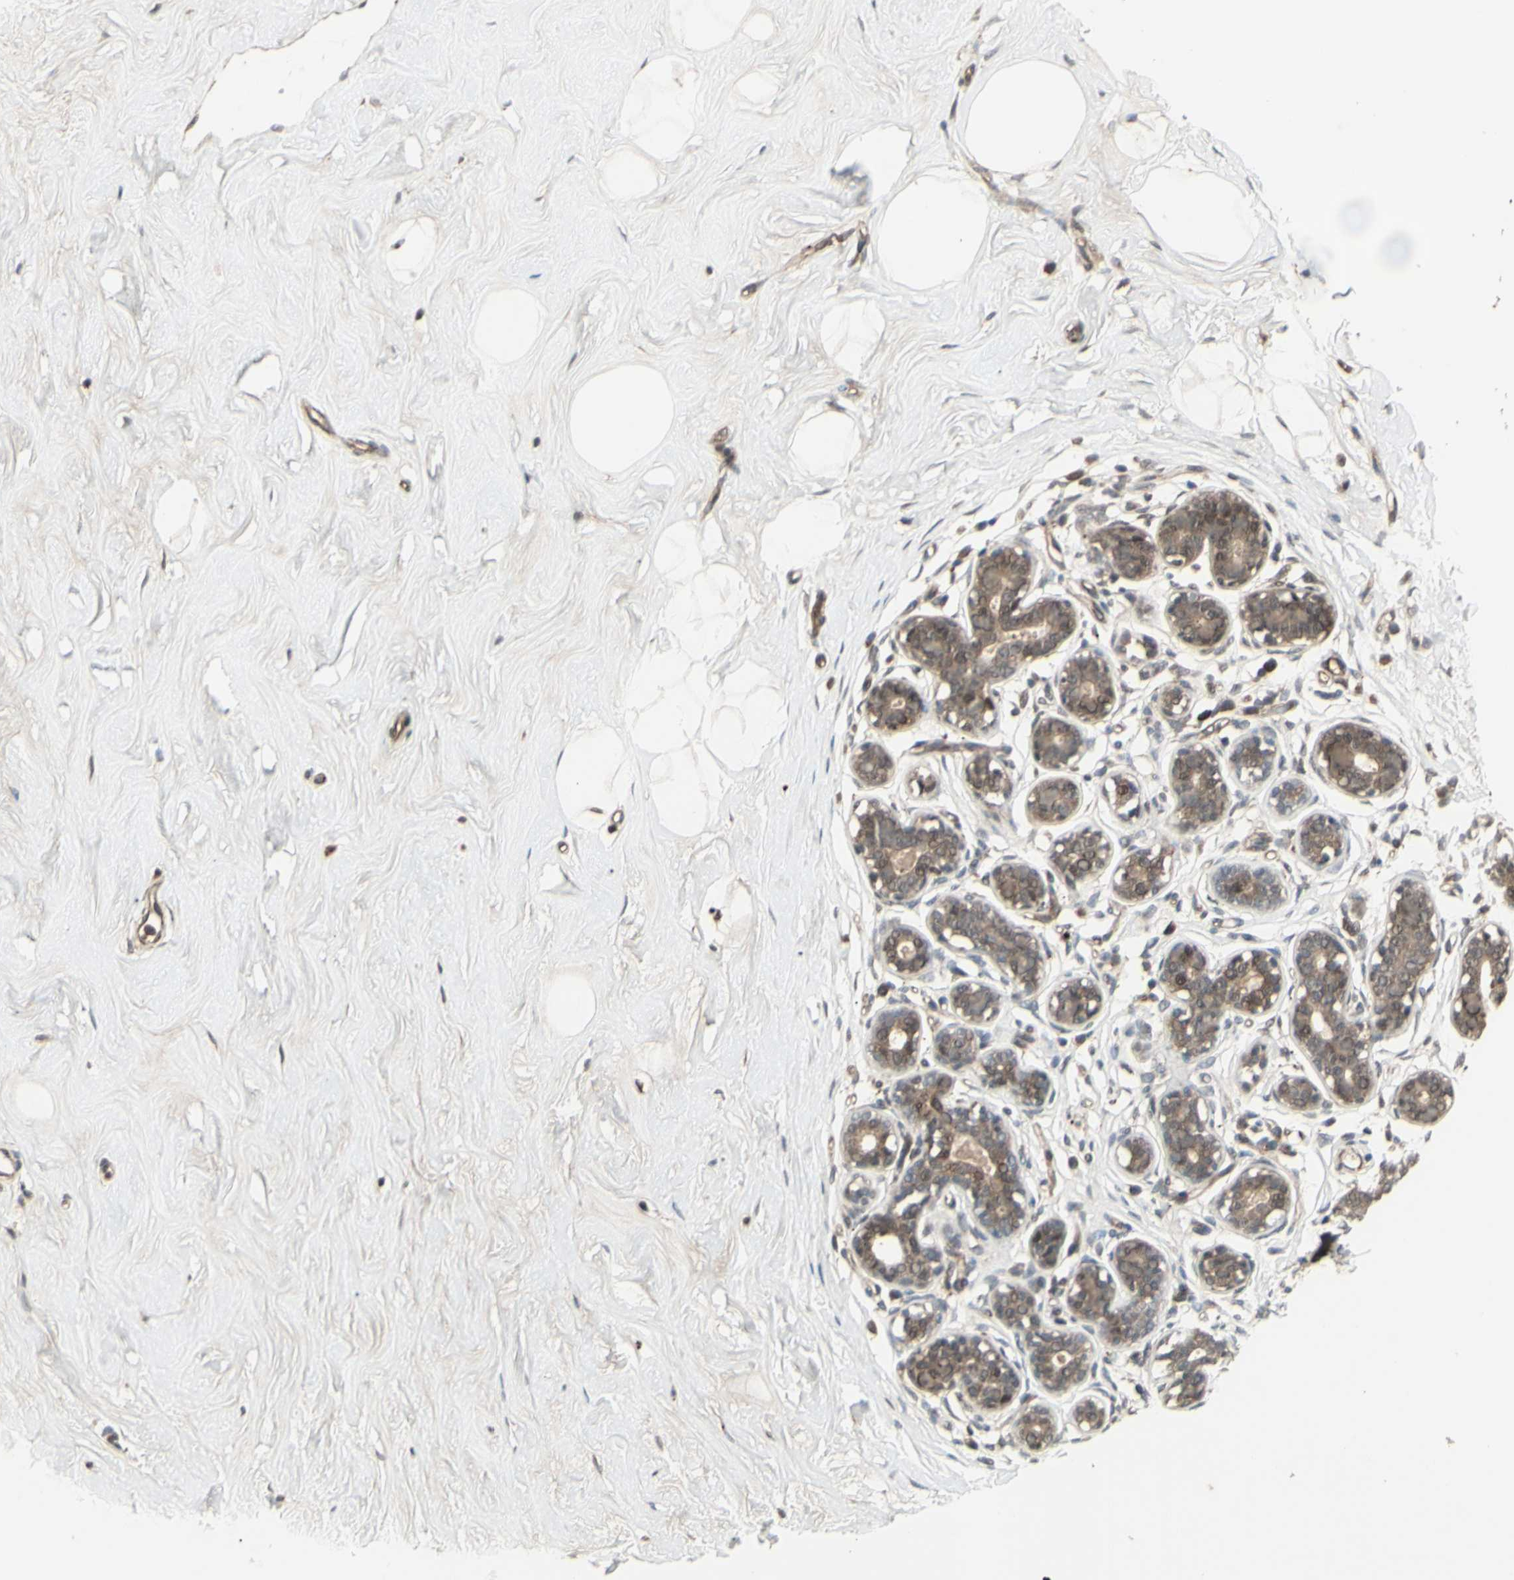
{"staining": {"intensity": "moderate", "quantity": "<25%", "location": "cytoplasmic/membranous"}, "tissue": "breast", "cell_type": "Adipocytes", "image_type": "normal", "snomed": [{"axis": "morphology", "description": "Normal tissue, NOS"}, {"axis": "topography", "description": "Breast"}], "caption": "Immunohistochemistry image of unremarkable breast: human breast stained using immunohistochemistry (IHC) shows low levels of moderate protein expression localized specifically in the cytoplasmic/membranous of adipocytes, appearing as a cytoplasmic/membranous brown color.", "gene": "MLF2", "patient": {"sex": "female", "age": 23}}